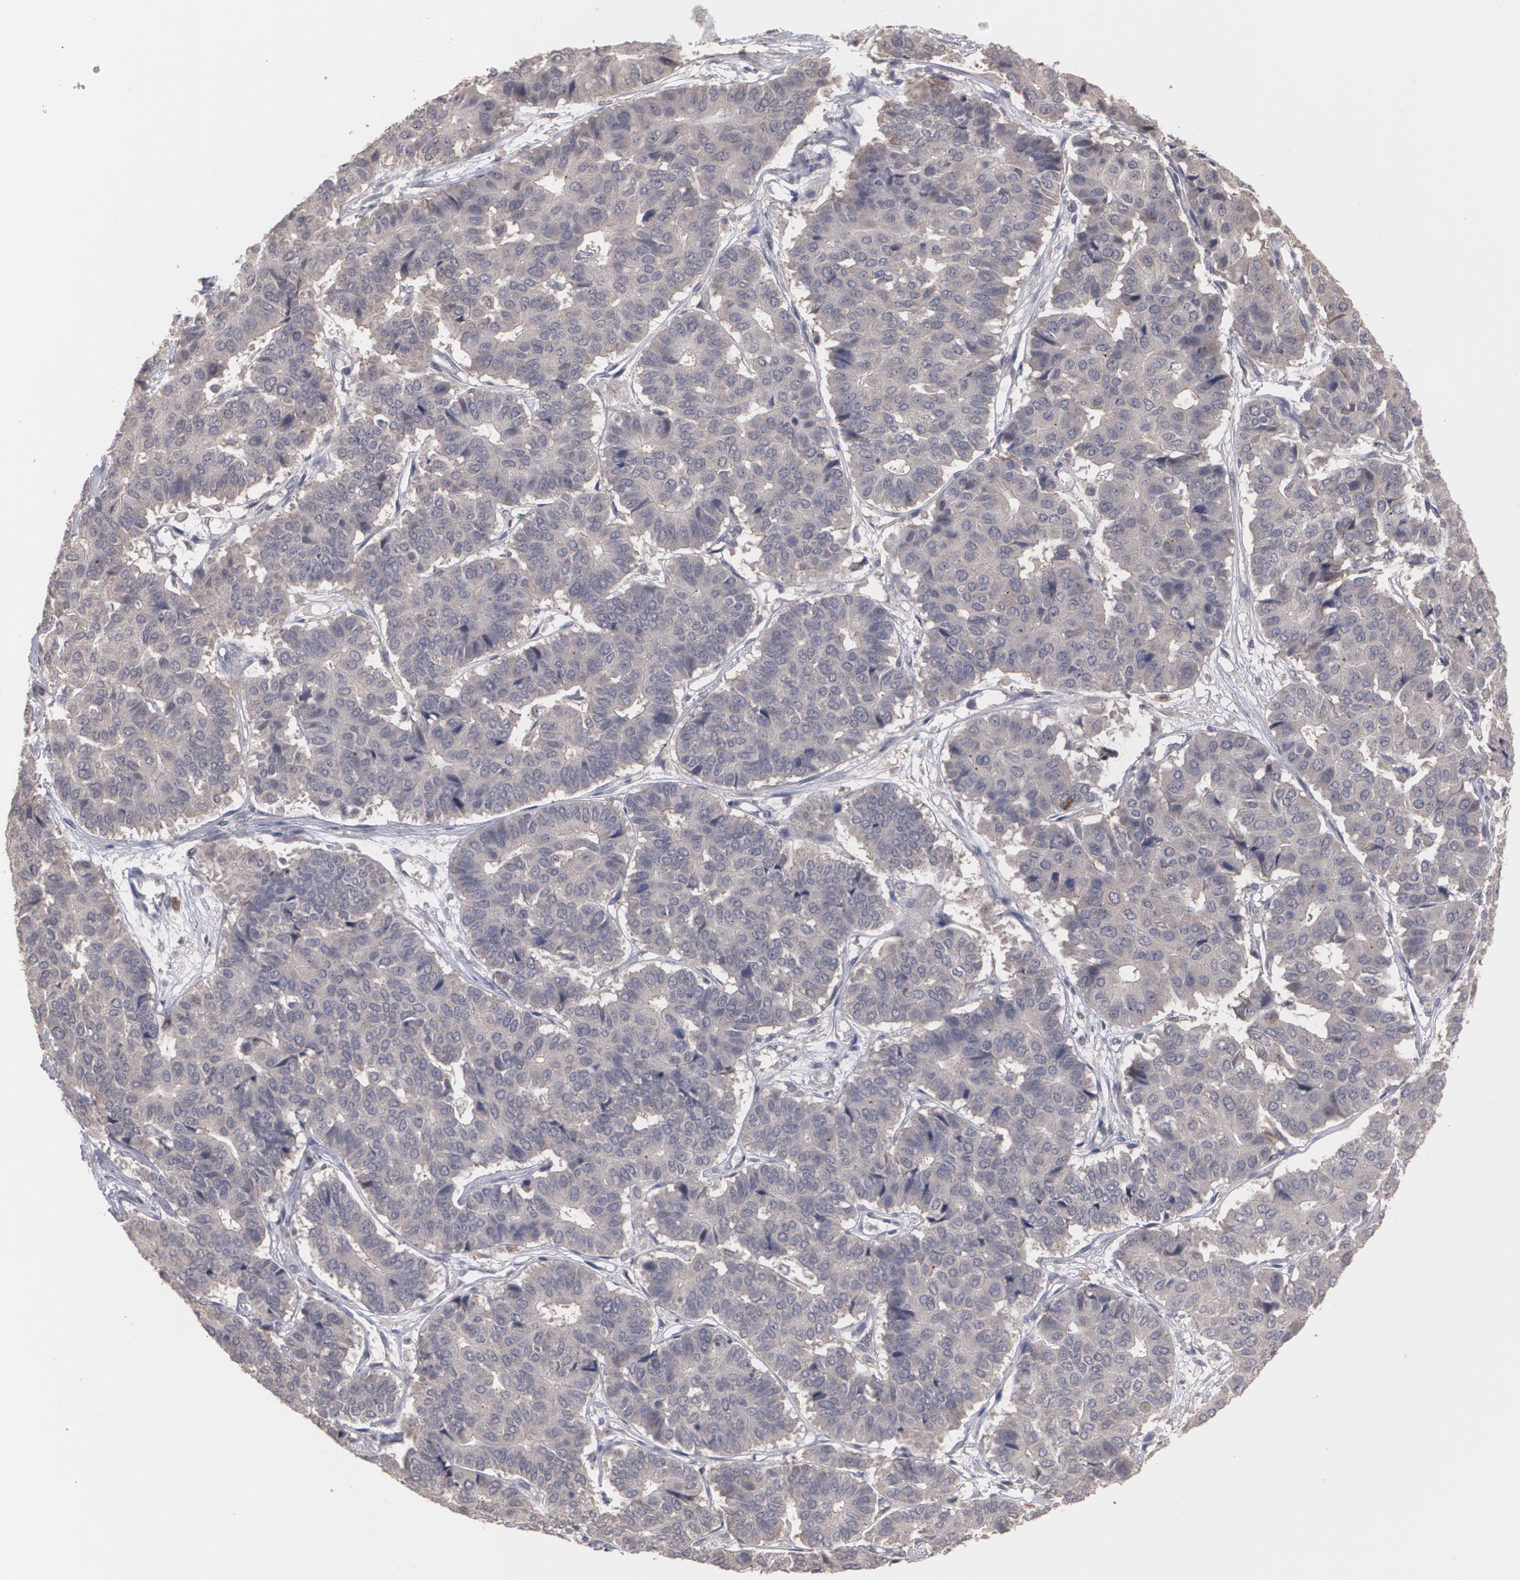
{"staining": {"intensity": "weak", "quantity": ">75%", "location": "cytoplasmic/membranous"}, "tissue": "pancreatic cancer", "cell_type": "Tumor cells", "image_type": "cancer", "snomed": [{"axis": "morphology", "description": "Adenocarcinoma, NOS"}, {"axis": "topography", "description": "Pancreas"}], "caption": "This photomicrograph demonstrates IHC staining of pancreatic adenocarcinoma, with low weak cytoplasmic/membranous expression in approximately >75% of tumor cells.", "gene": "ARF6", "patient": {"sex": "male", "age": 50}}